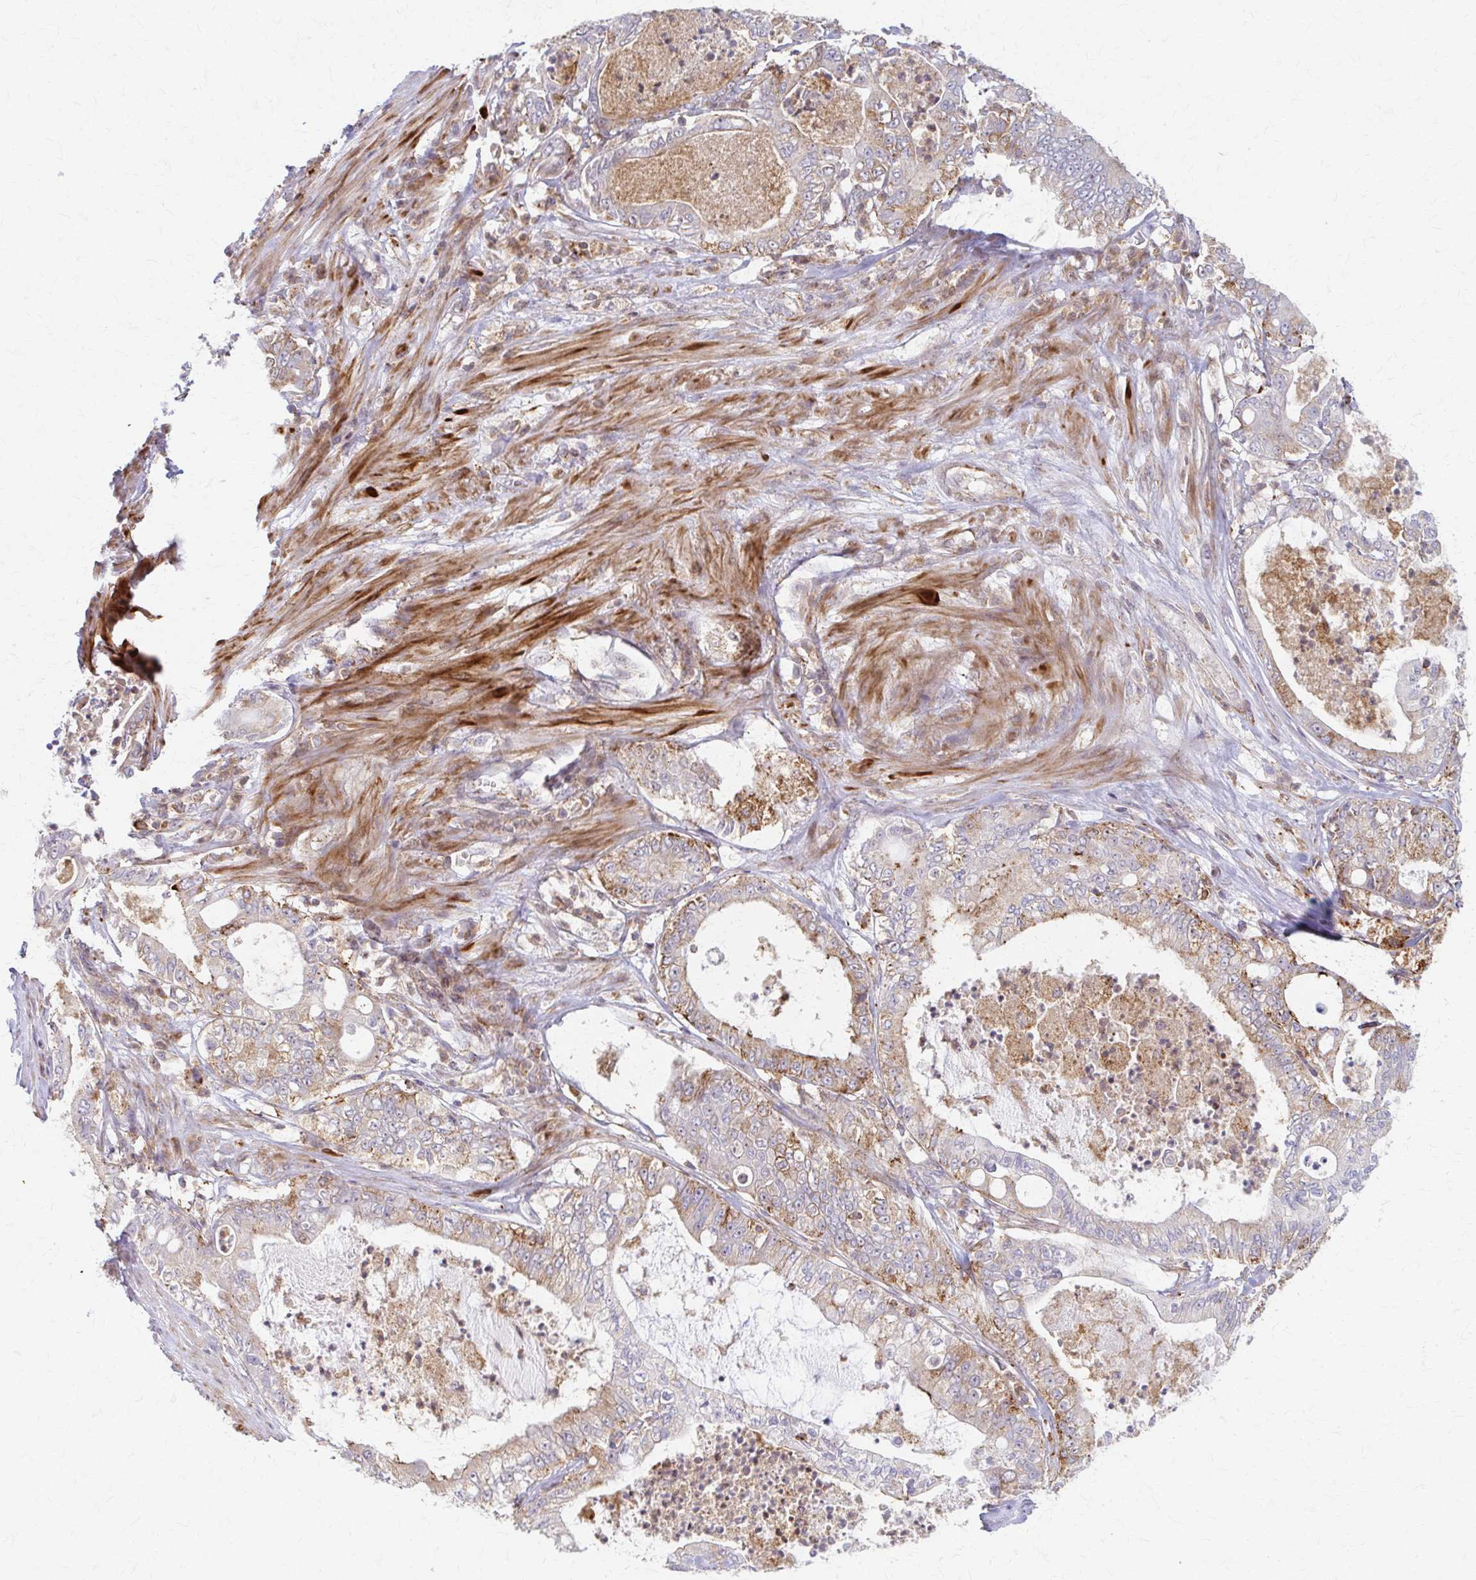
{"staining": {"intensity": "weak", "quantity": ">75%", "location": "cytoplasmic/membranous"}, "tissue": "pancreatic cancer", "cell_type": "Tumor cells", "image_type": "cancer", "snomed": [{"axis": "morphology", "description": "Adenocarcinoma, NOS"}, {"axis": "topography", "description": "Pancreas"}], "caption": "Brown immunohistochemical staining in human pancreatic cancer exhibits weak cytoplasmic/membranous staining in approximately >75% of tumor cells.", "gene": "ARHGAP35", "patient": {"sex": "male", "age": 71}}